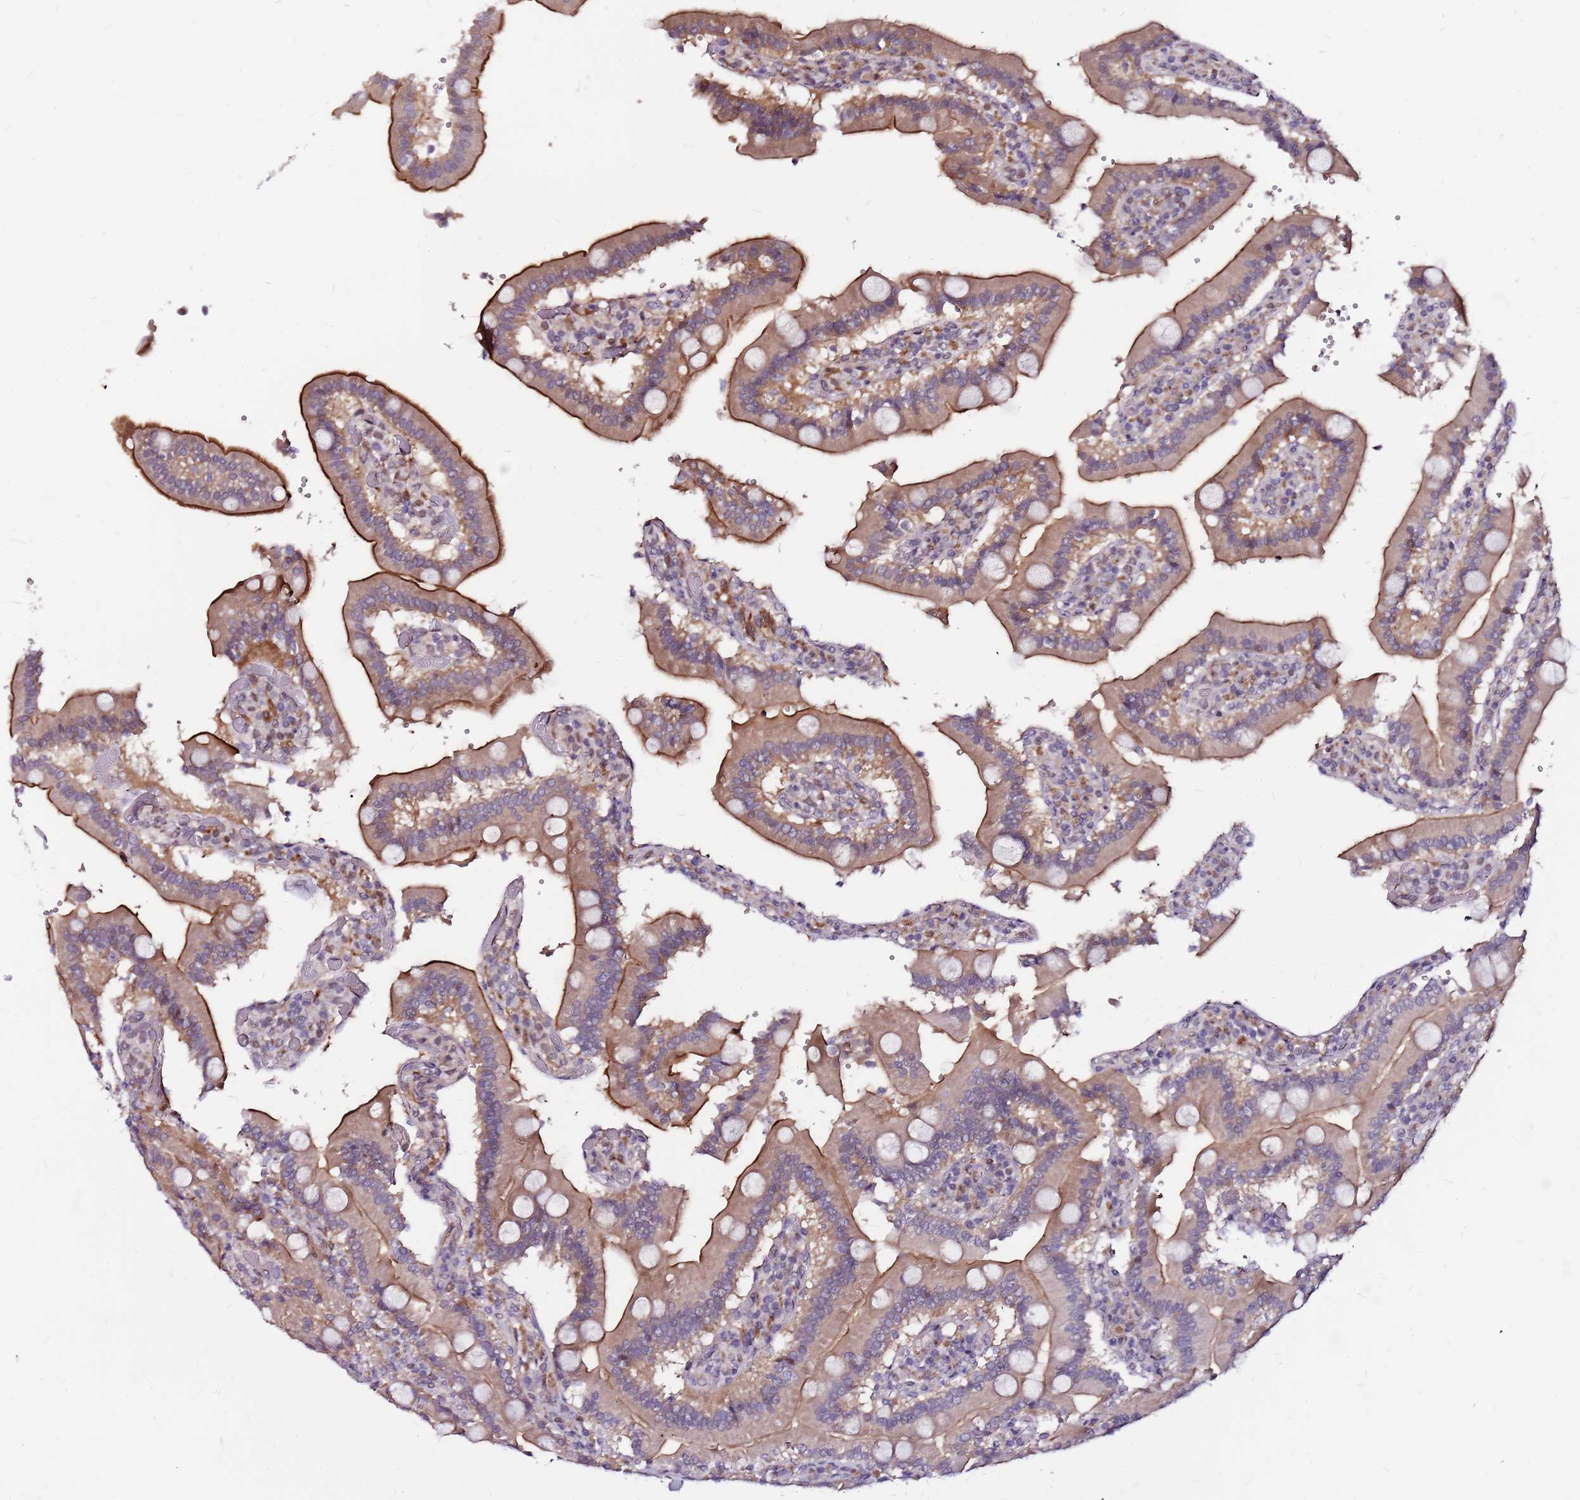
{"staining": {"intensity": "moderate", "quantity": ">75%", "location": "cytoplasmic/membranous,nuclear"}, "tissue": "duodenum", "cell_type": "Glandular cells", "image_type": "normal", "snomed": [{"axis": "morphology", "description": "Normal tissue, NOS"}, {"axis": "topography", "description": "Duodenum"}], "caption": "The image shows immunohistochemical staining of unremarkable duodenum. There is moderate cytoplasmic/membranous,nuclear expression is identified in about >75% of glandular cells.", "gene": "POLE3", "patient": {"sex": "female", "age": 62}}